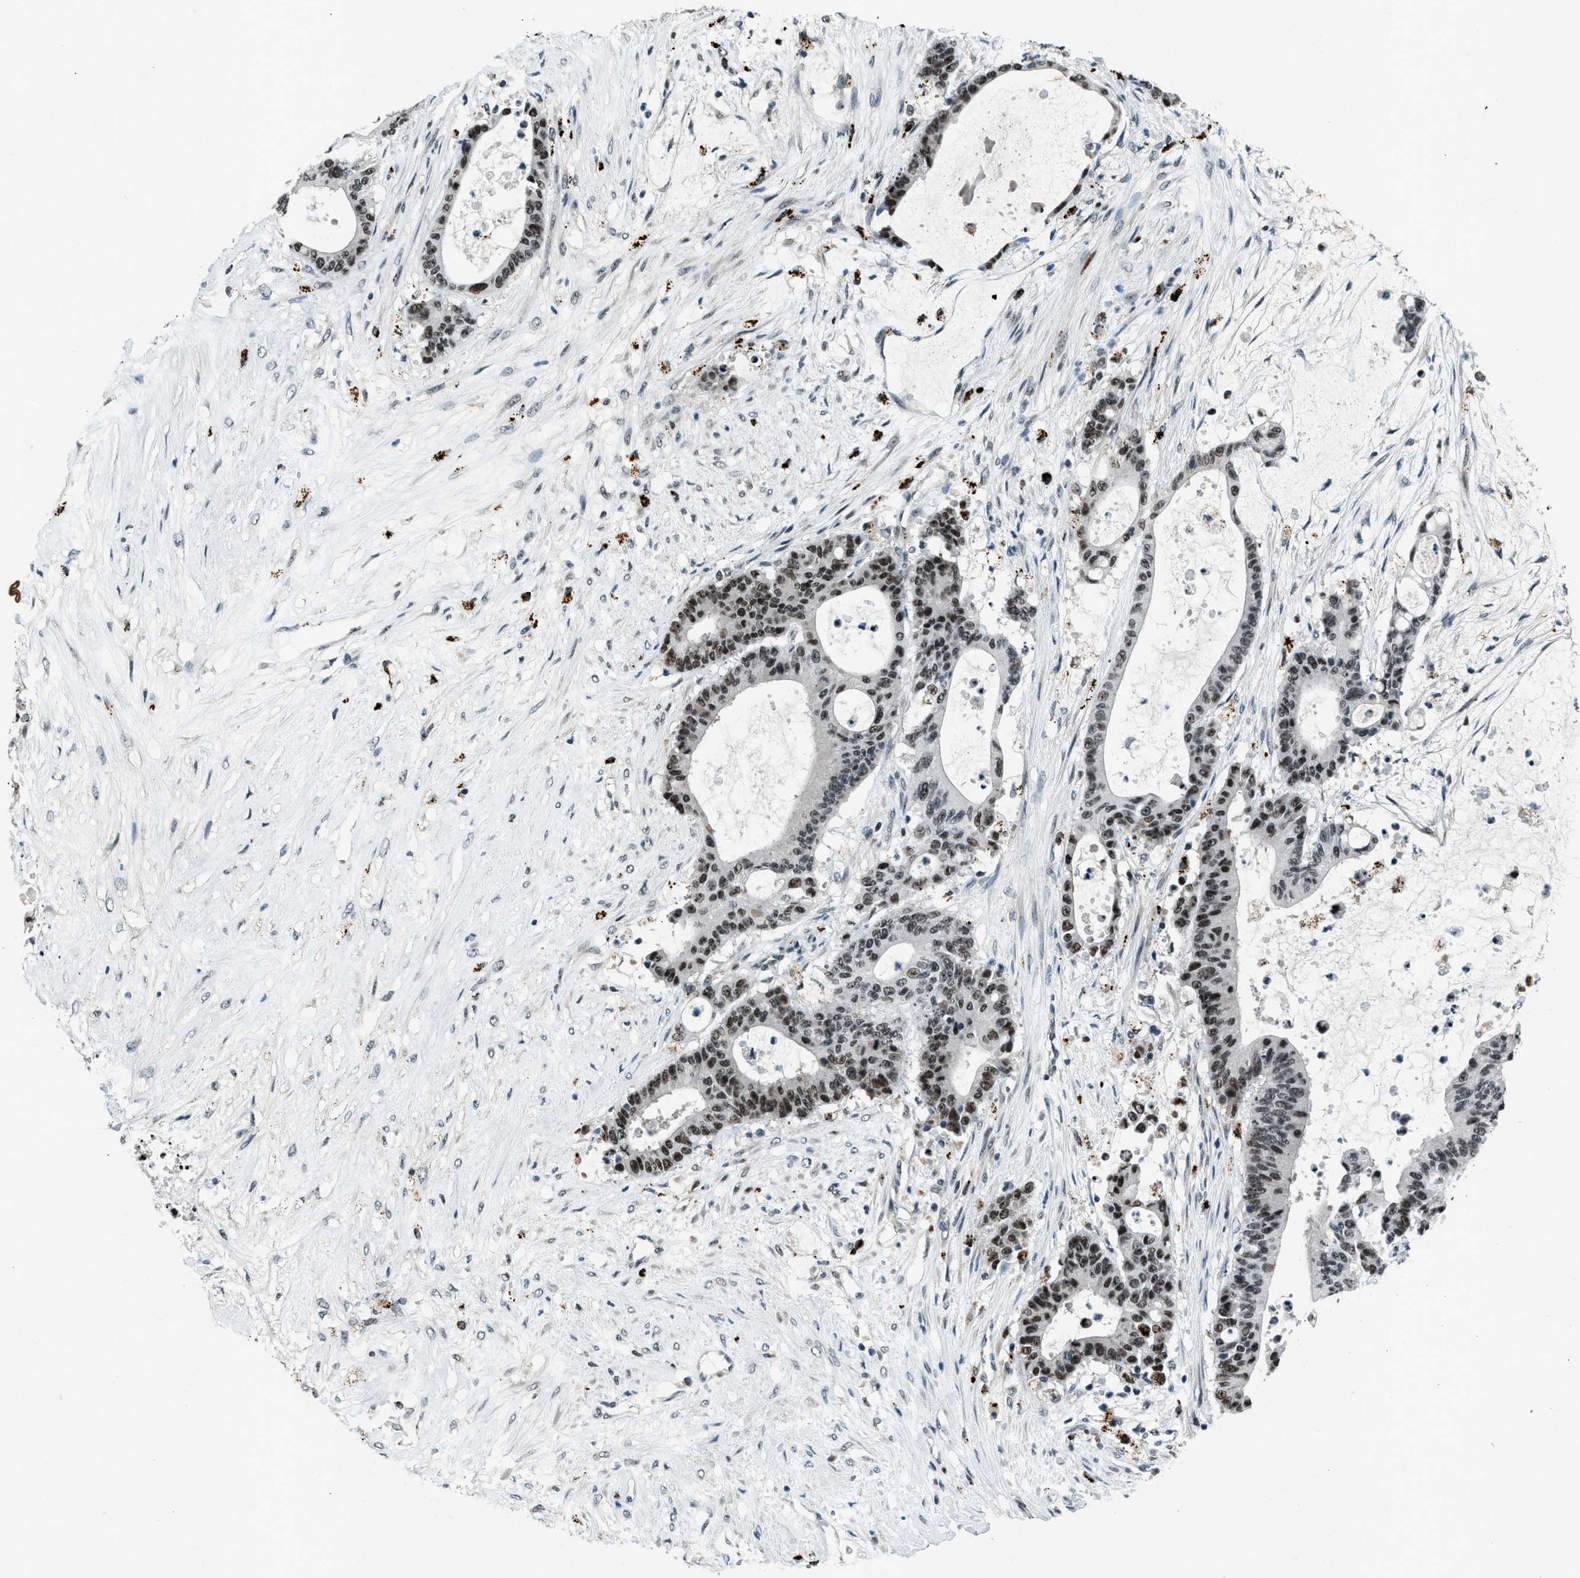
{"staining": {"intensity": "moderate", "quantity": ">75%", "location": "nuclear"}, "tissue": "liver cancer", "cell_type": "Tumor cells", "image_type": "cancer", "snomed": [{"axis": "morphology", "description": "Cholangiocarcinoma"}, {"axis": "topography", "description": "Liver"}], "caption": "DAB immunohistochemical staining of liver cholangiocarcinoma reveals moderate nuclear protein expression in about >75% of tumor cells.", "gene": "ADCY1", "patient": {"sex": "female", "age": 73}}